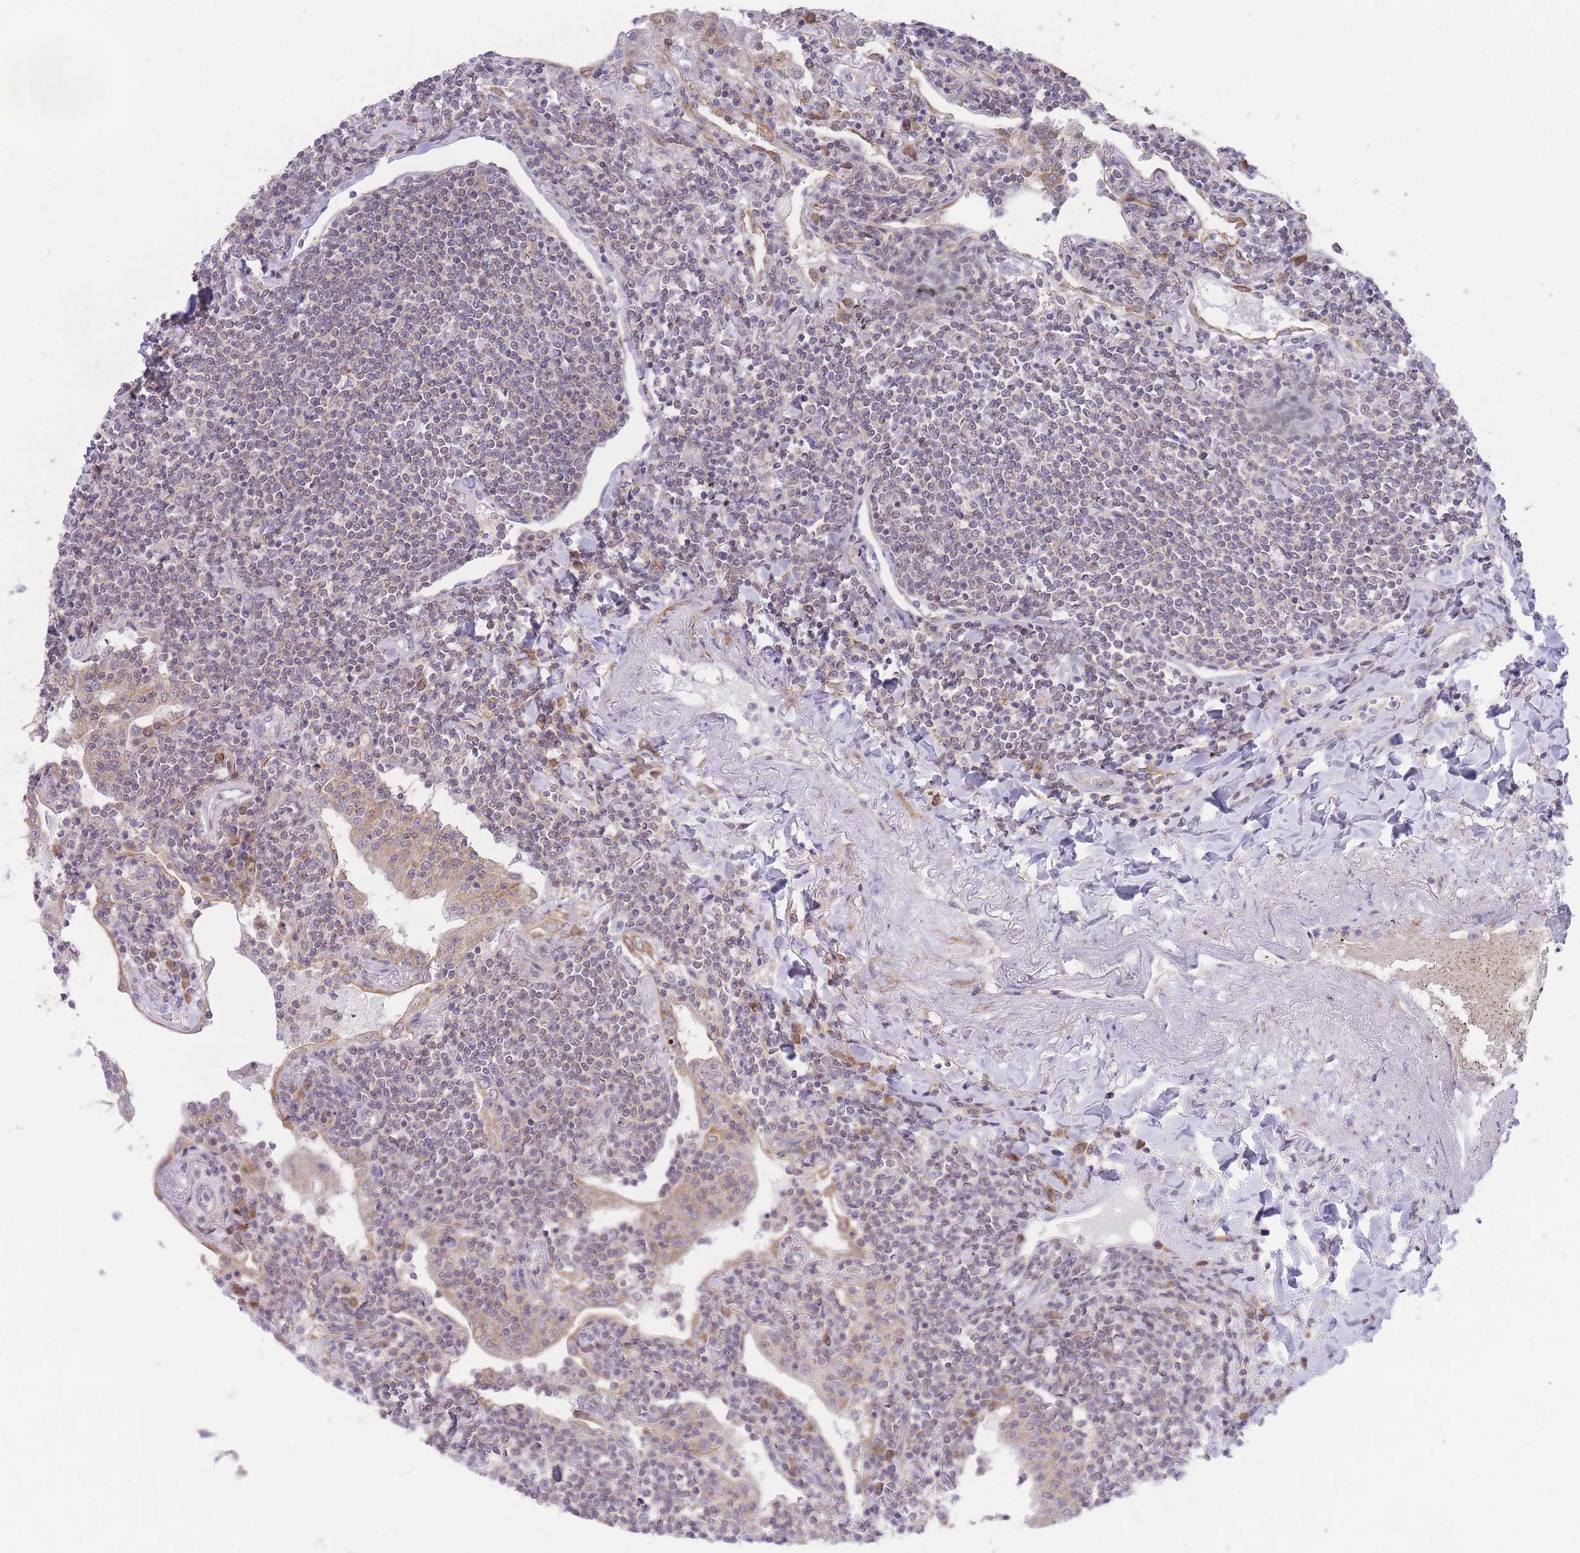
{"staining": {"intensity": "negative", "quantity": "none", "location": "none"}, "tissue": "lymphoma", "cell_type": "Tumor cells", "image_type": "cancer", "snomed": [{"axis": "morphology", "description": "Malignant lymphoma, non-Hodgkin's type, Low grade"}, {"axis": "topography", "description": "Lung"}], "caption": "There is no significant positivity in tumor cells of lymphoma. (DAB immunohistochemistry, high magnification).", "gene": "BOLA2B", "patient": {"sex": "female", "age": 71}}